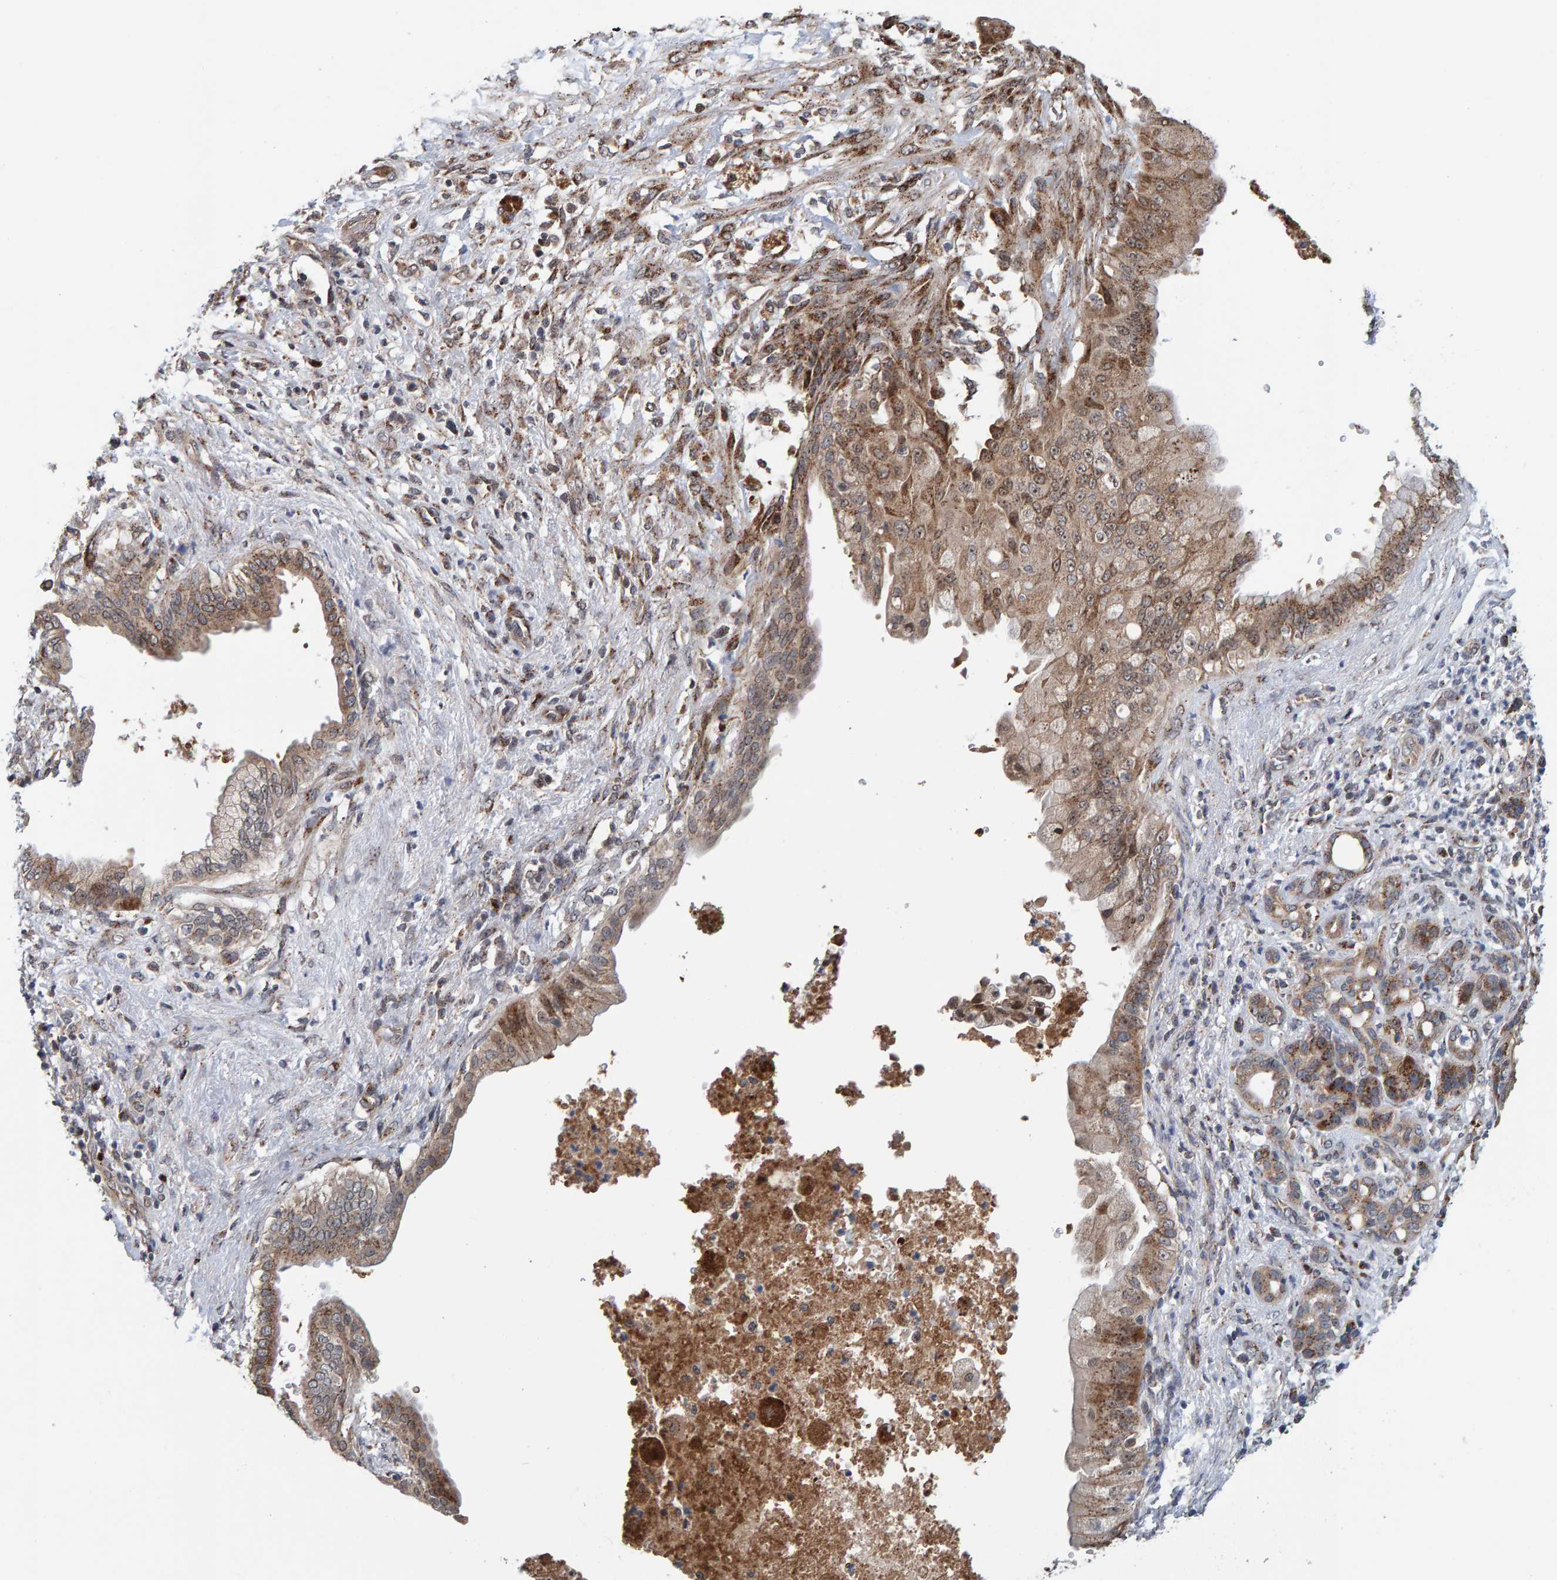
{"staining": {"intensity": "weak", "quantity": ">75%", "location": "cytoplasmic/membranous,nuclear"}, "tissue": "pancreatic cancer", "cell_type": "Tumor cells", "image_type": "cancer", "snomed": [{"axis": "morphology", "description": "Adenocarcinoma, NOS"}, {"axis": "topography", "description": "Pancreas"}], "caption": "Immunohistochemical staining of human adenocarcinoma (pancreatic) displays low levels of weak cytoplasmic/membranous and nuclear protein expression in about >75% of tumor cells. (DAB IHC, brown staining for protein, blue staining for nuclei).", "gene": "CCDC25", "patient": {"sex": "female", "age": 78}}